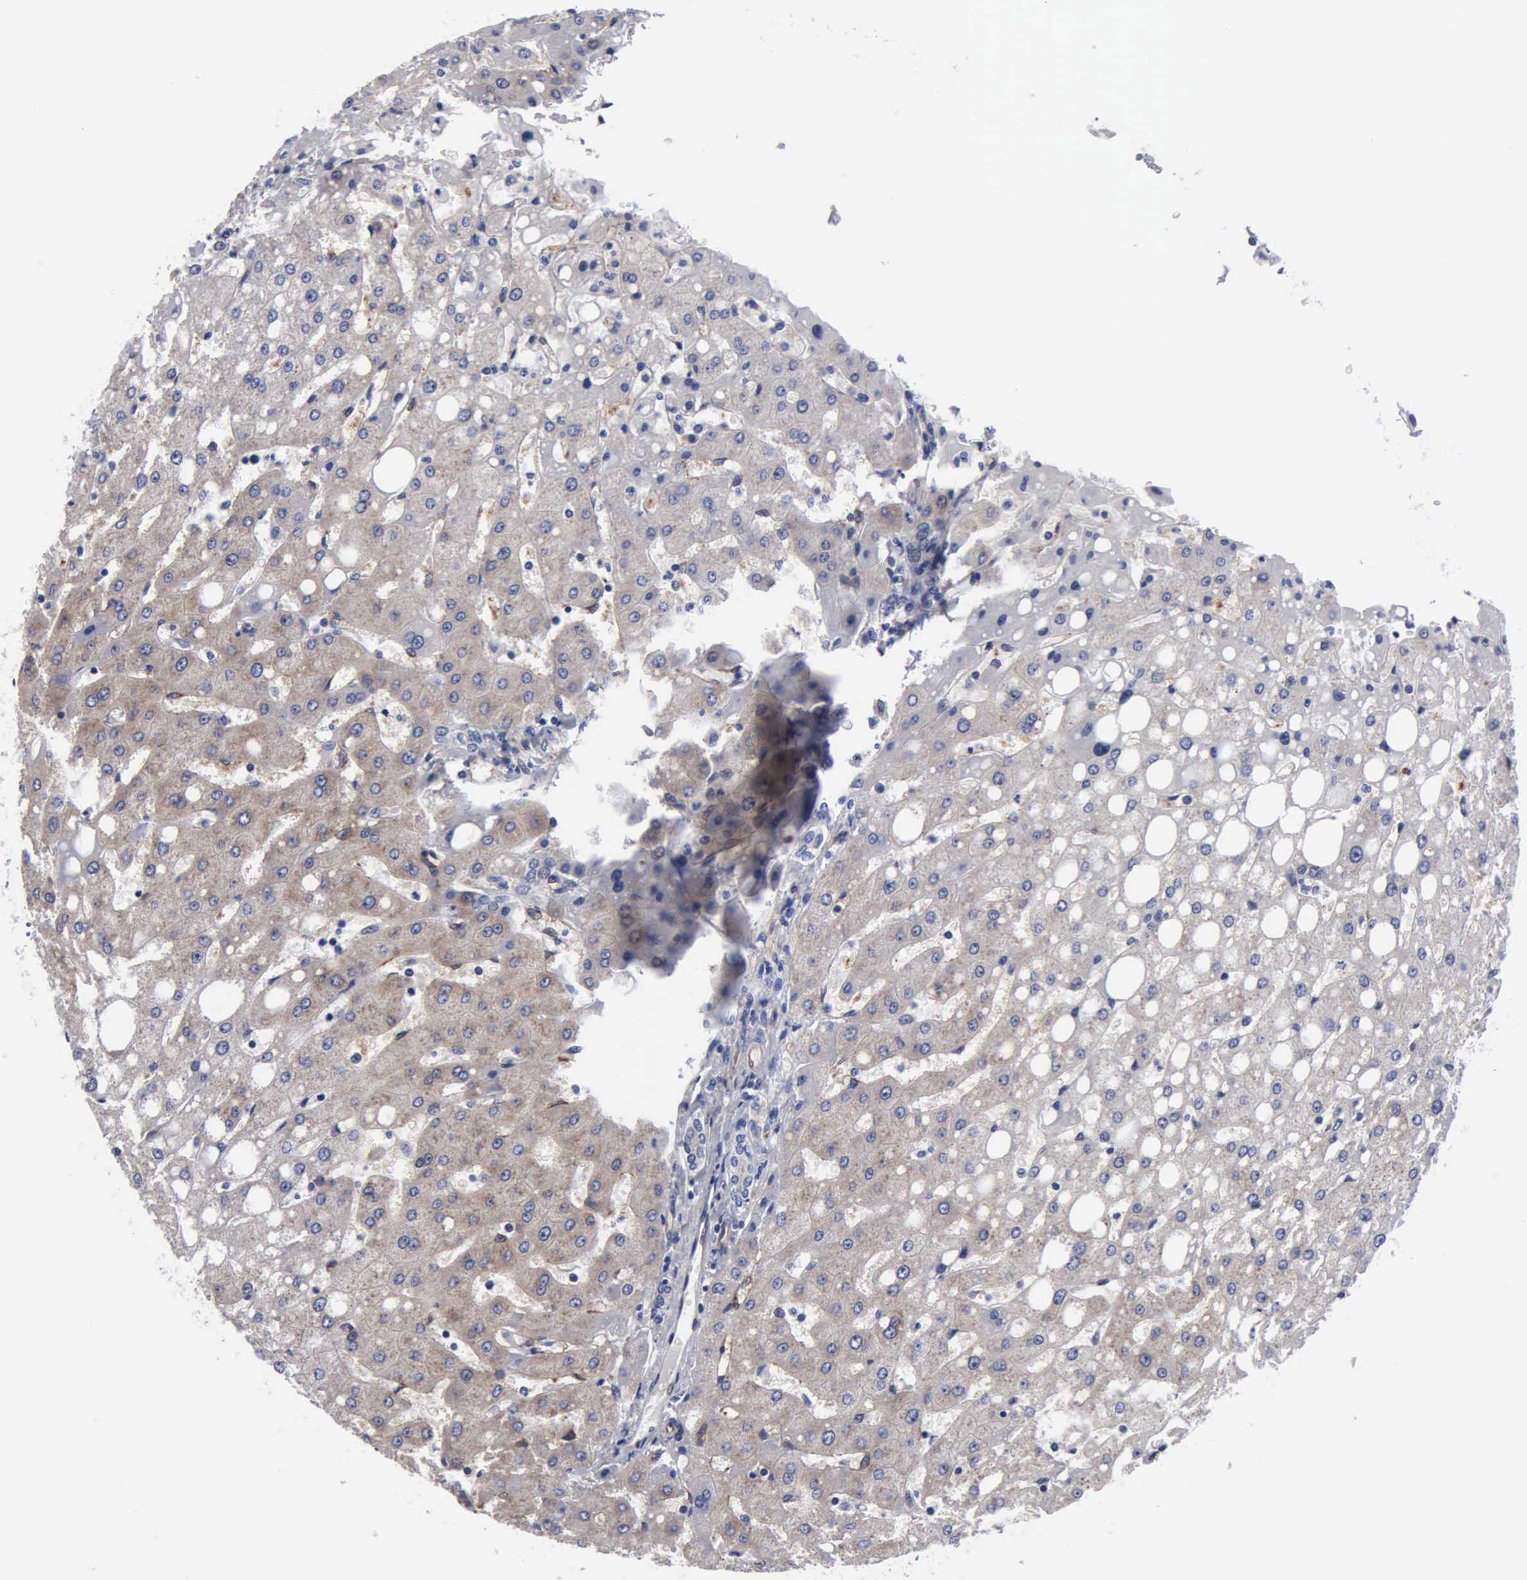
{"staining": {"intensity": "negative", "quantity": "none", "location": "none"}, "tissue": "liver", "cell_type": "Cholangiocytes", "image_type": "normal", "snomed": [{"axis": "morphology", "description": "Normal tissue, NOS"}, {"axis": "topography", "description": "Liver"}], "caption": "IHC image of benign liver stained for a protein (brown), which exhibits no positivity in cholangiocytes.", "gene": "RDX", "patient": {"sex": "male", "age": 49}}